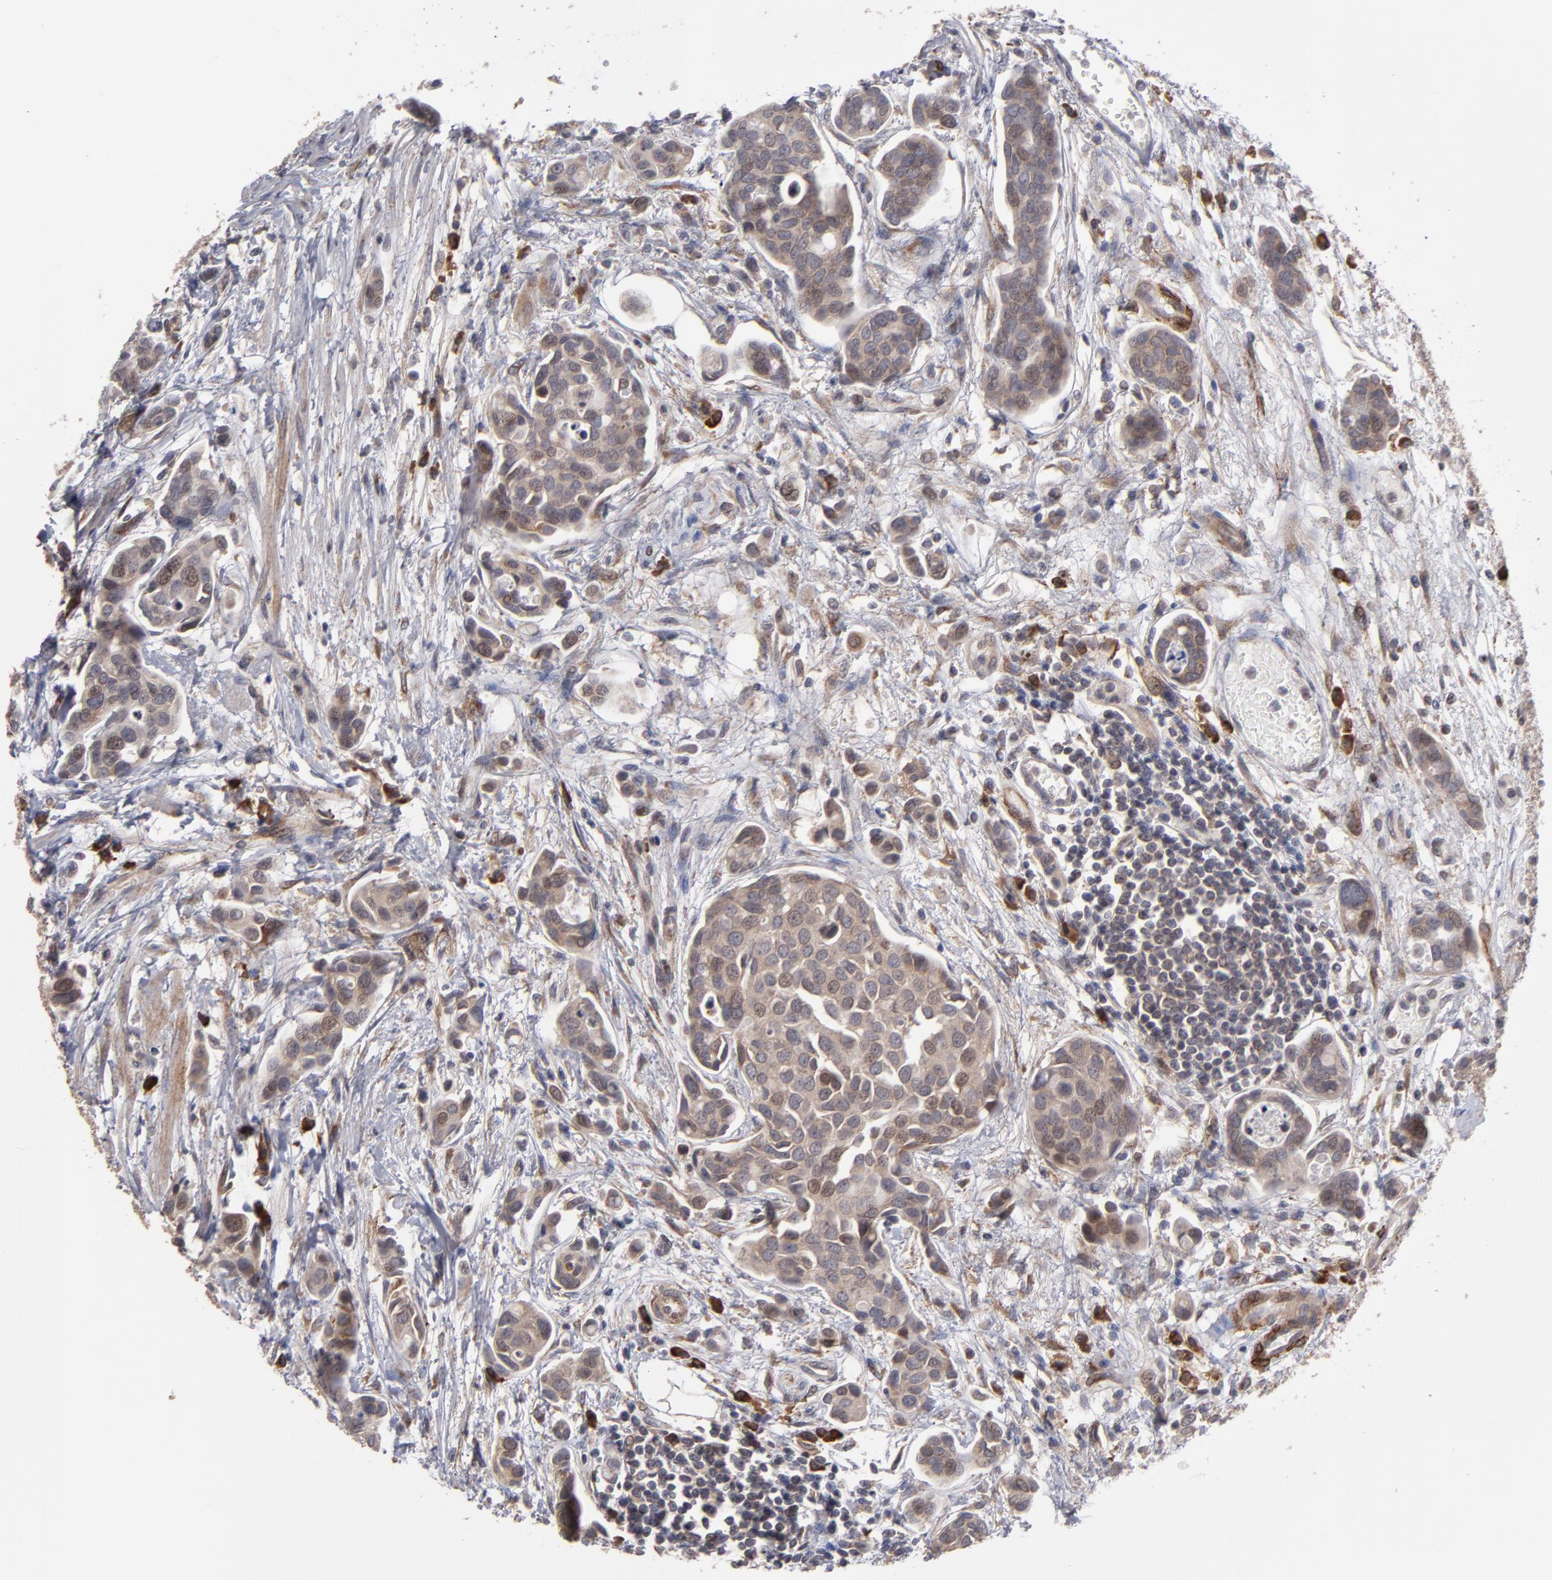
{"staining": {"intensity": "weak", "quantity": "25%-75%", "location": "cytoplasmic/membranous"}, "tissue": "urothelial cancer", "cell_type": "Tumor cells", "image_type": "cancer", "snomed": [{"axis": "morphology", "description": "Urothelial carcinoma, High grade"}, {"axis": "topography", "description": "Urinary bladder"}], "caption": "This micrograph exhibits immunohistochemistry staining of urothelial cancer, with low weak cytoplasmic/membranous expression in about 25%-75% of tumor cells.", "gene": "SND1", "patient": {"sex": "male", "age": 78}}